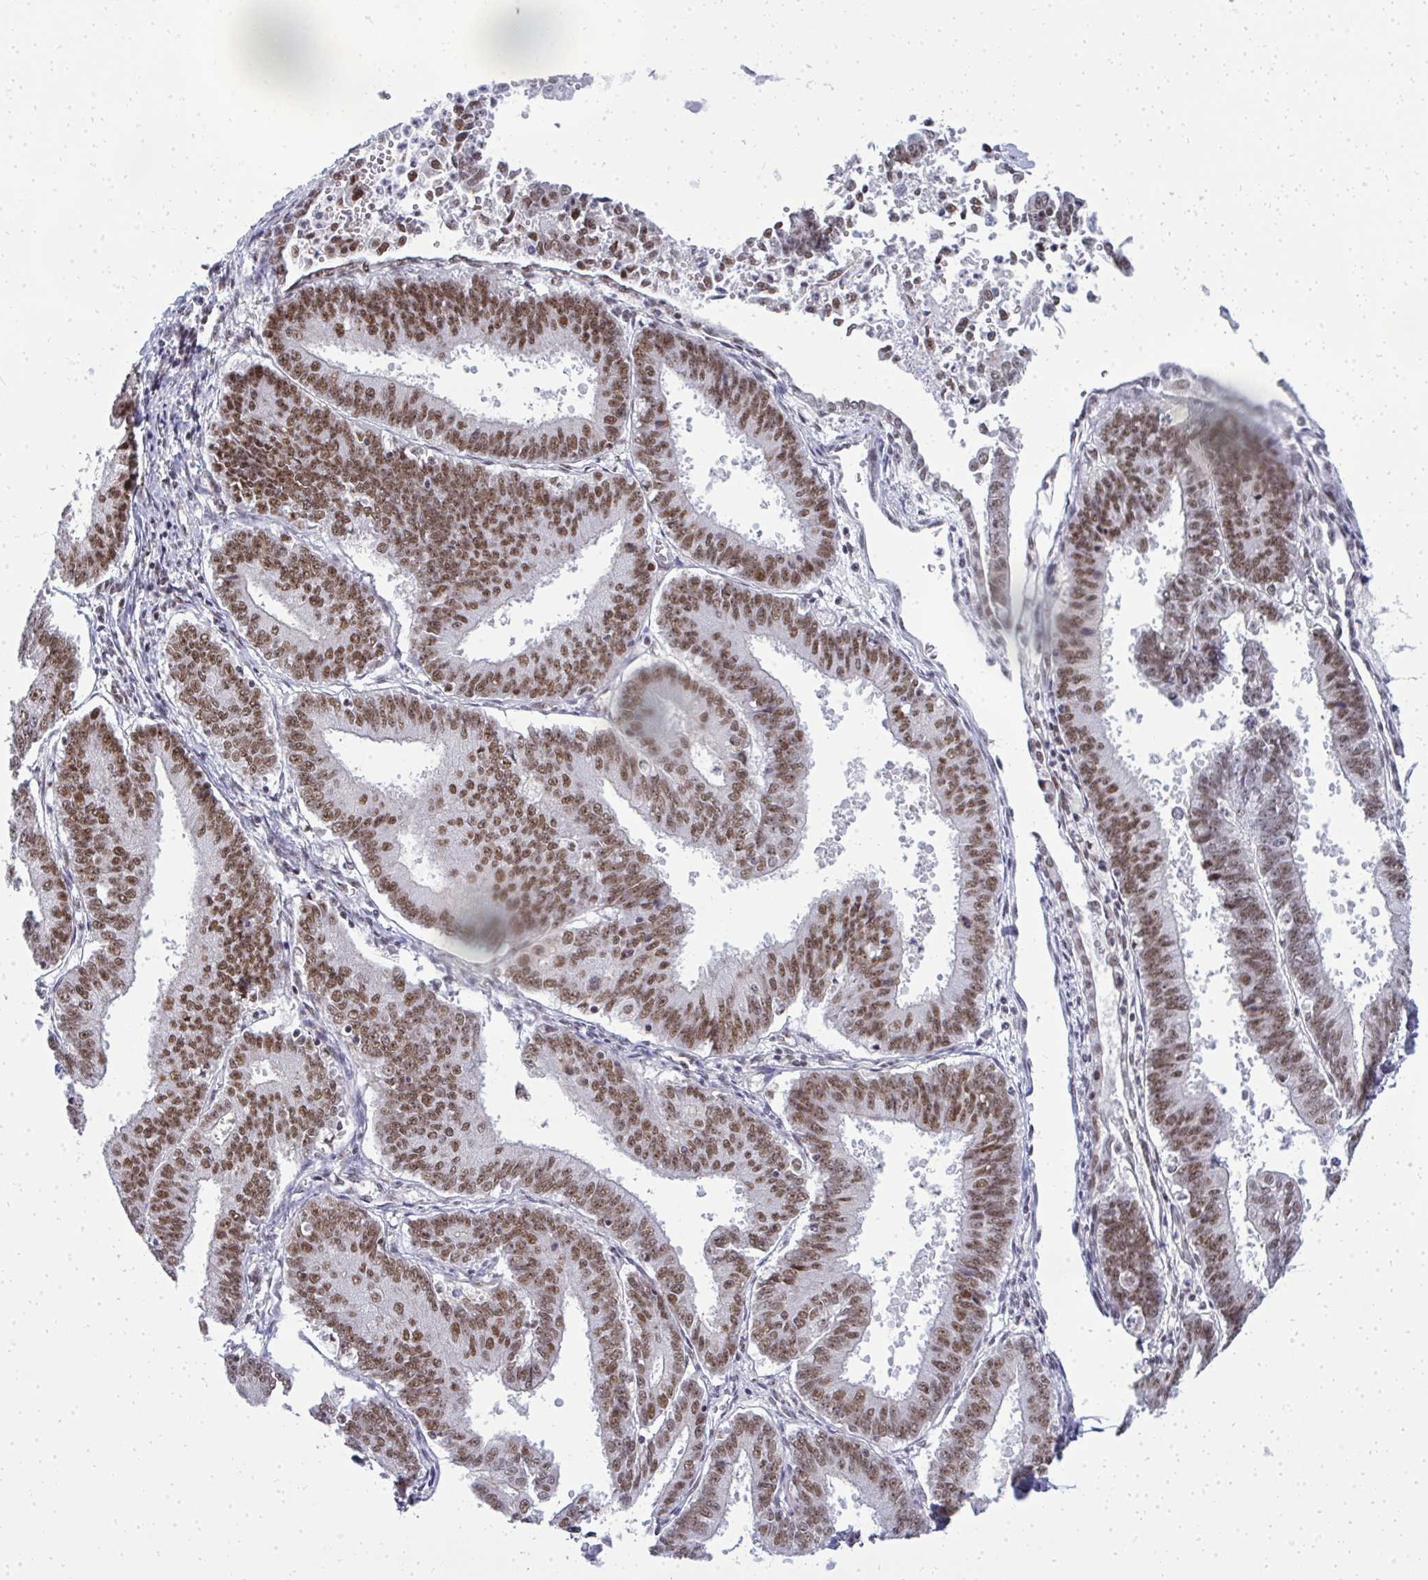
{"staining": {"intensity": "moderate", "quantity": ">75%", "location": "nuclear"}, "tissue": "endometrial cancer", "cell_type": "Tumor cells", "image_type": "cancer", "snomed": [{"axis": "morphology", "description": "Adenocarcinoma, NOS"}, {"axis": "topography", "description": "Endometrium"}], "caption": "Adenocarcinoma (endometrial) stained with a protein marker demonstrates moderate staining in tumor cells.", "gene": "SIRT7", "patient": {"sex": "female", "age": 73}}